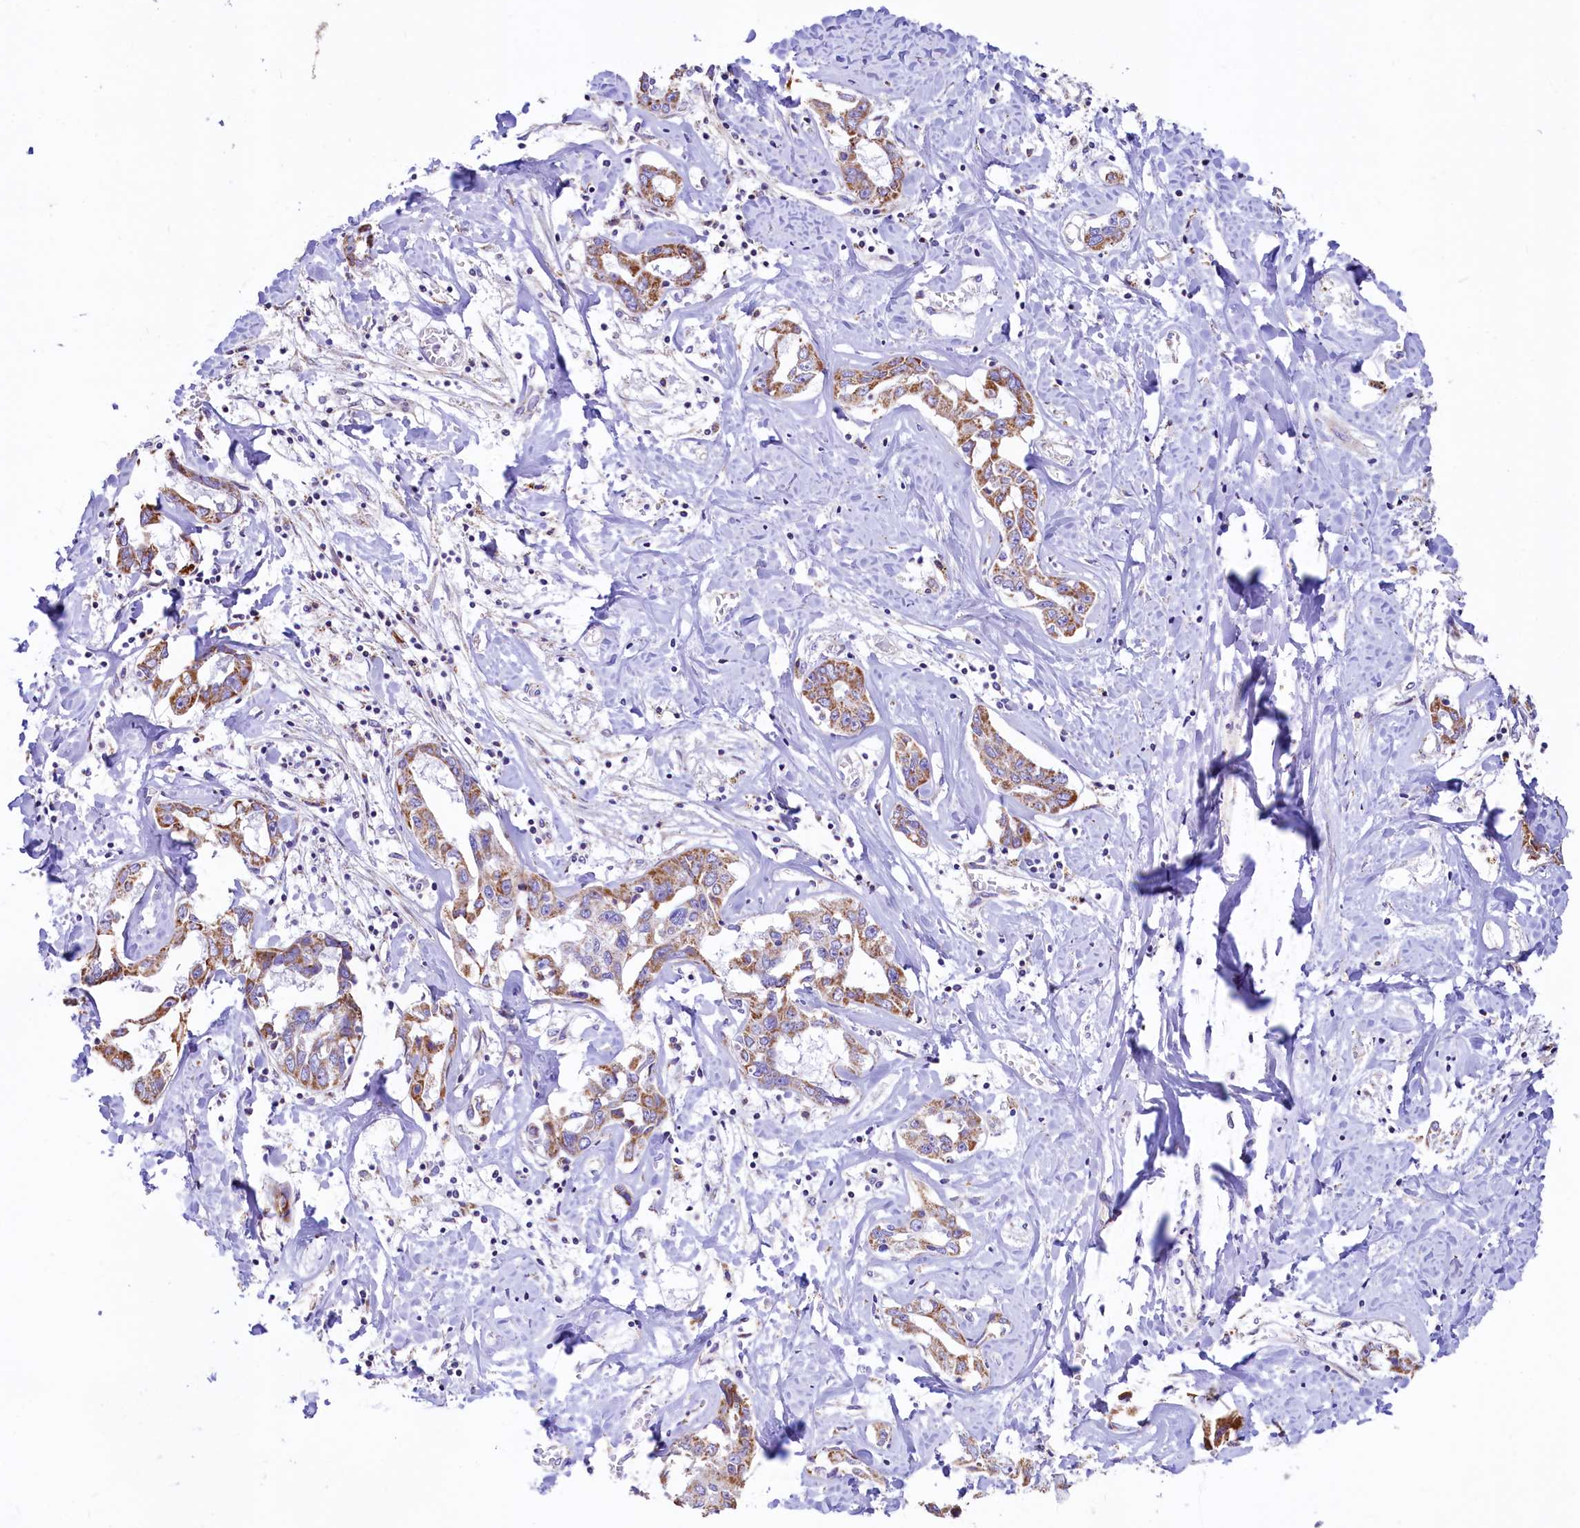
{"staining": {"intensity": "moderate", "quantity": ">75%", "location": "cytoplasmic/membranous"}, "tissue": "liver cancer", "cell_type": "Tumor cells", "image_type": "cancer", "snomed": [{"axis": "morphology", "description": "Cholangiocarcinoma"}, {"axis": "topography", "description": "Liver"}], "caption": "Liver cancer (cholangiocarcinoma) tissue shows moderate cytoplasmic/membranous positivity in about >75% of tumor cells The staining was performed using DAB (3,3'-diaminobenzidine), with brown indicating positive protein expression. Nuclei are stained blue with hematoxylin.", "gene": "VWCE", "patient": {"sex": "male", "age": 59}}